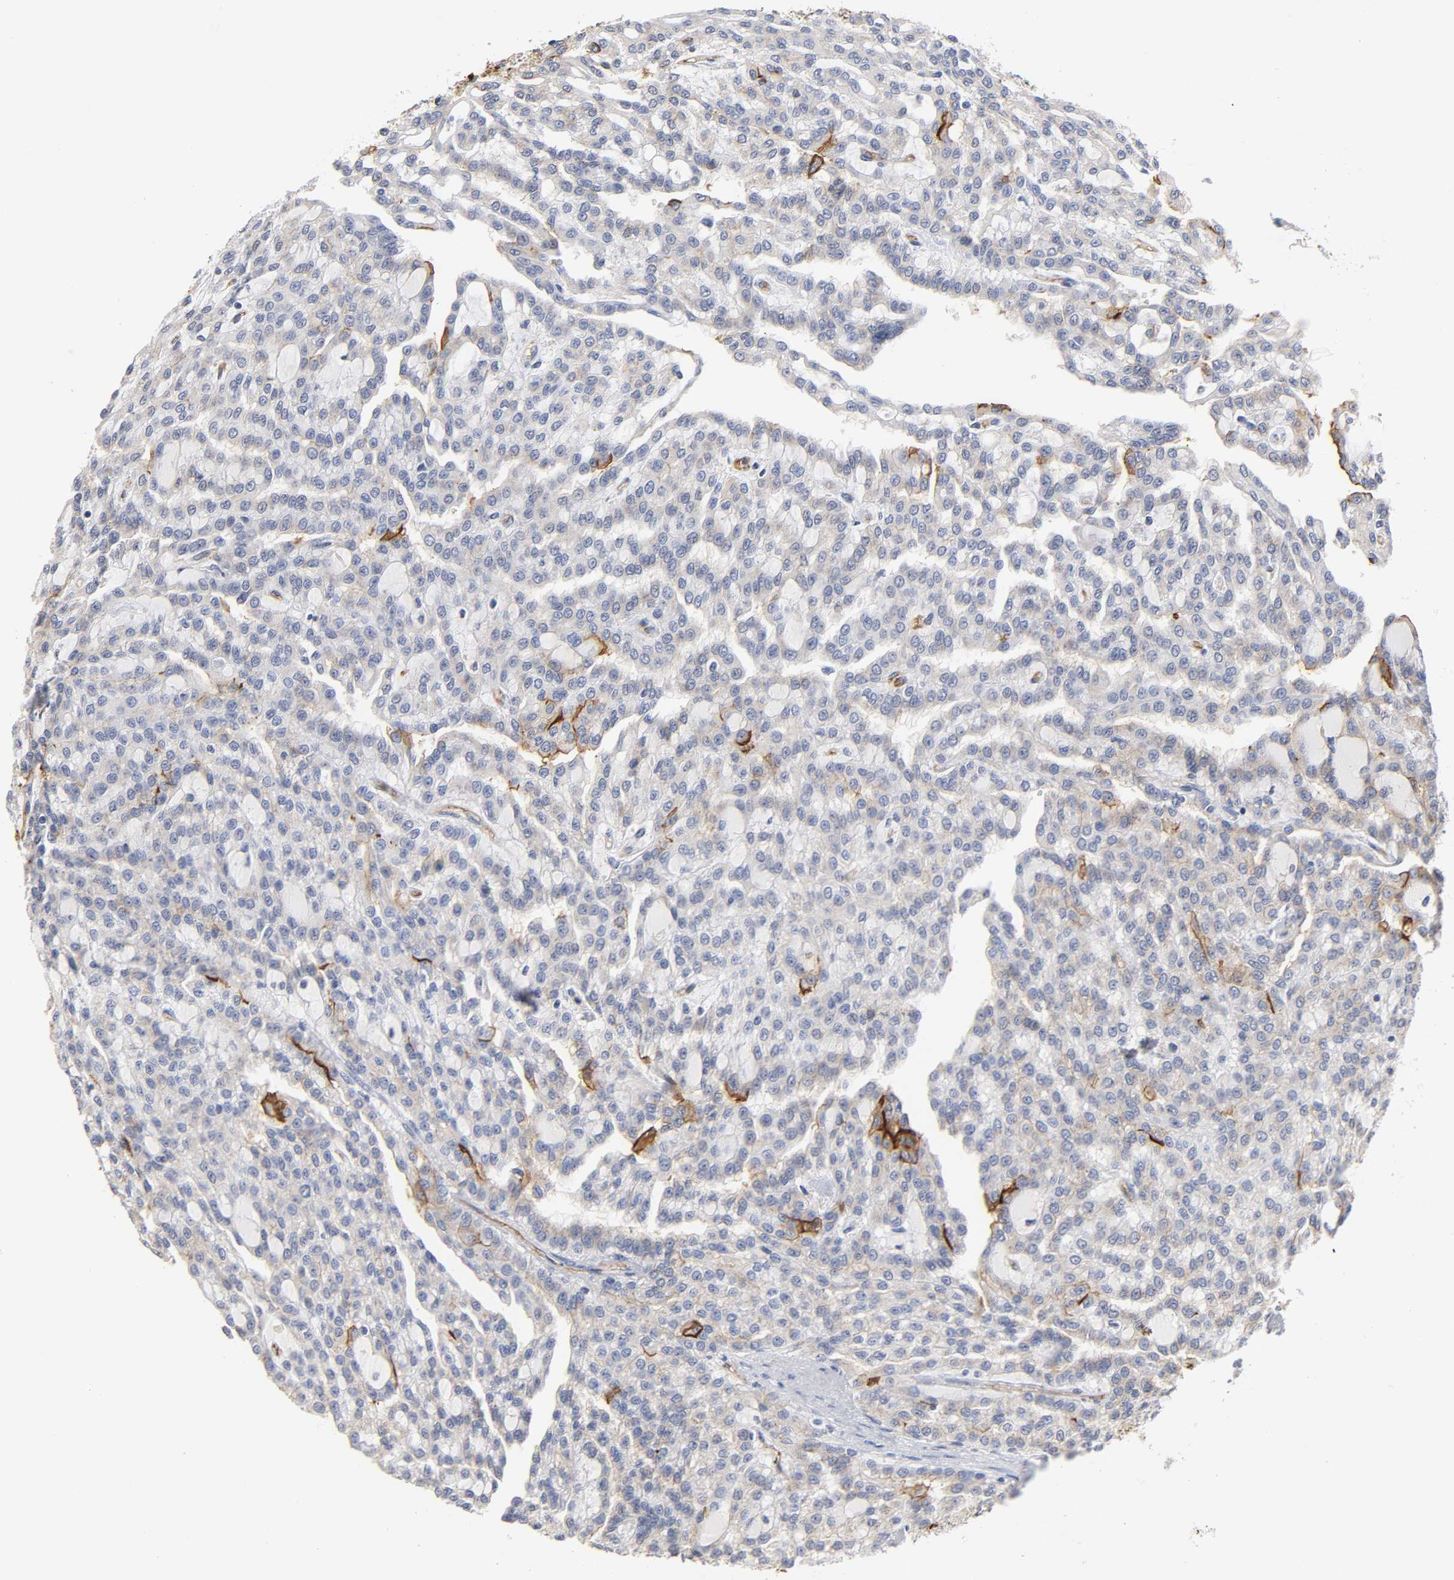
{"staining": {"intensity": "weak", "quantity": ">75%", "location": "cytoplasmic/membranous"}, "tissue": "renal cancer", "cell_type": "Tumor cells", "image_type": "cancer", "snomed": [{"axis": "morphology", "description": "Adenocarcinoma, NOS"}, {"axis": "topography", "description": "Kidney"}], "caption": "This micrograph demonstrates immunohistochemistry staining of renal cancer, with low weak cytoplasmic/membranous staining in about >75% of tumor cells.", "gene": "ICAM1", "patient": {"sex": "male", "age": 63}}